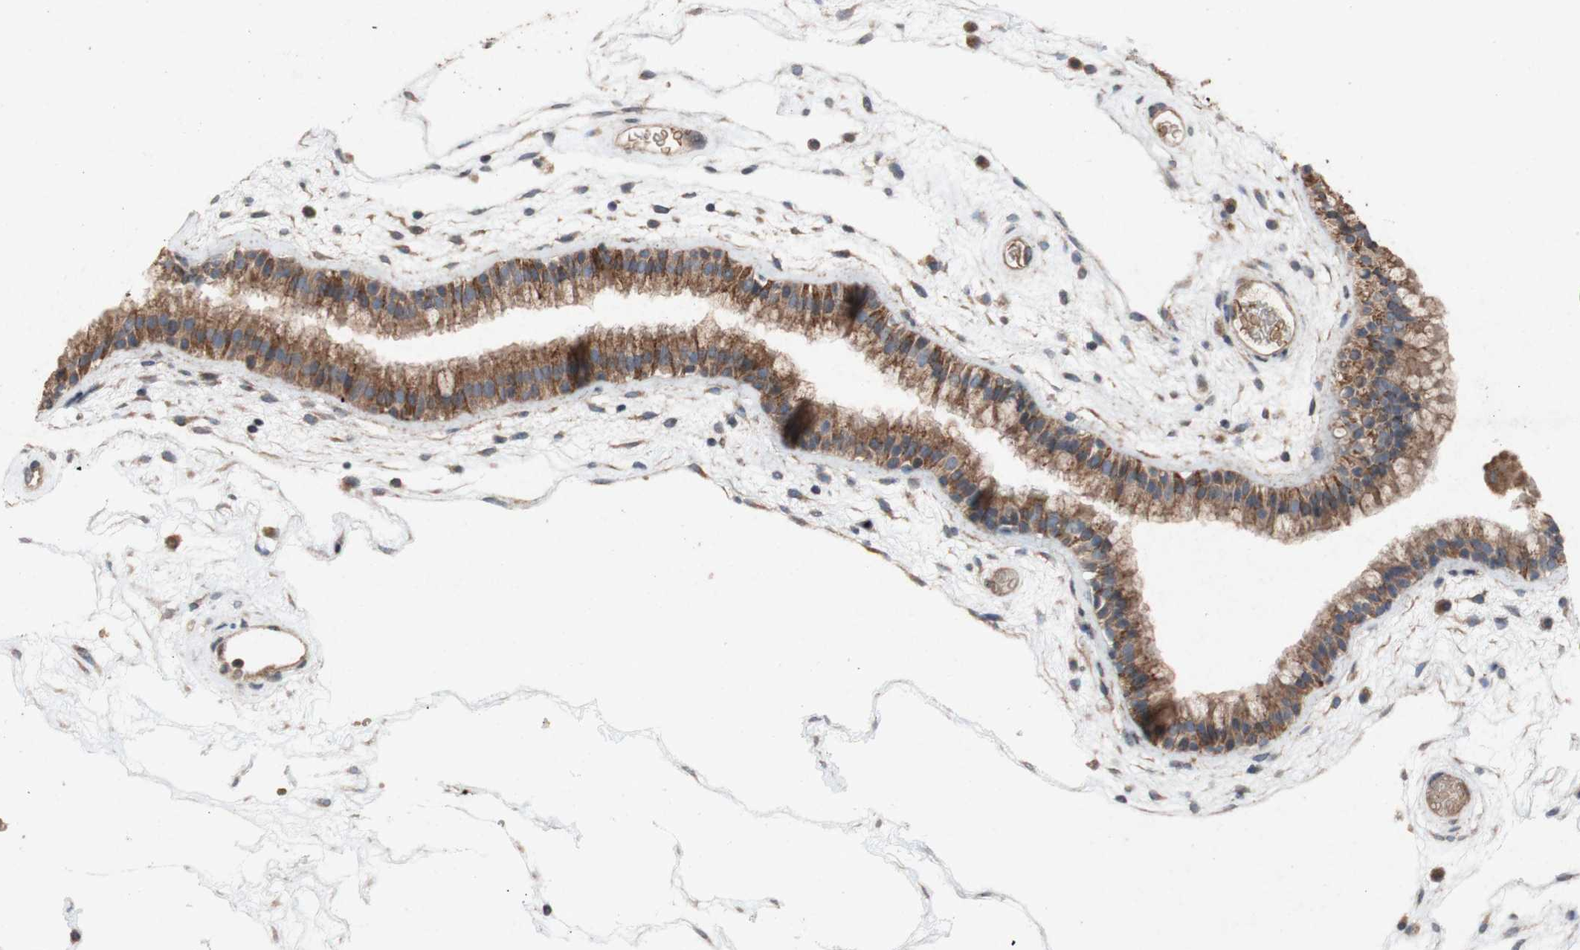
{"staining": {"intensity": "moderate", "quantity": ">75%", "location": "cytoplasmic/membranous"}, "tissue": "nasopharynx", "cell_type": "Respiratory epithelial cells", "image_type": "normal", "snomed": [{"axis": "morphology", "description": "Normal tissue, NOS"}, {"axis": "morphology", "description": "Inflammation, NOS"}, {"axis": "topography", "description": "Nasopharynx"}], "caption": "Brown immunohistochemical staining in normal human nasopharynx reveals moderate cytoplasmic/membranous expression in approximately >75% of respiratory epithelial cells. Ihc stains the protein of interest in brown and the nuclei are stained blue.", "gene": "TST", "patient": {"sex": "male", "age": 48}}